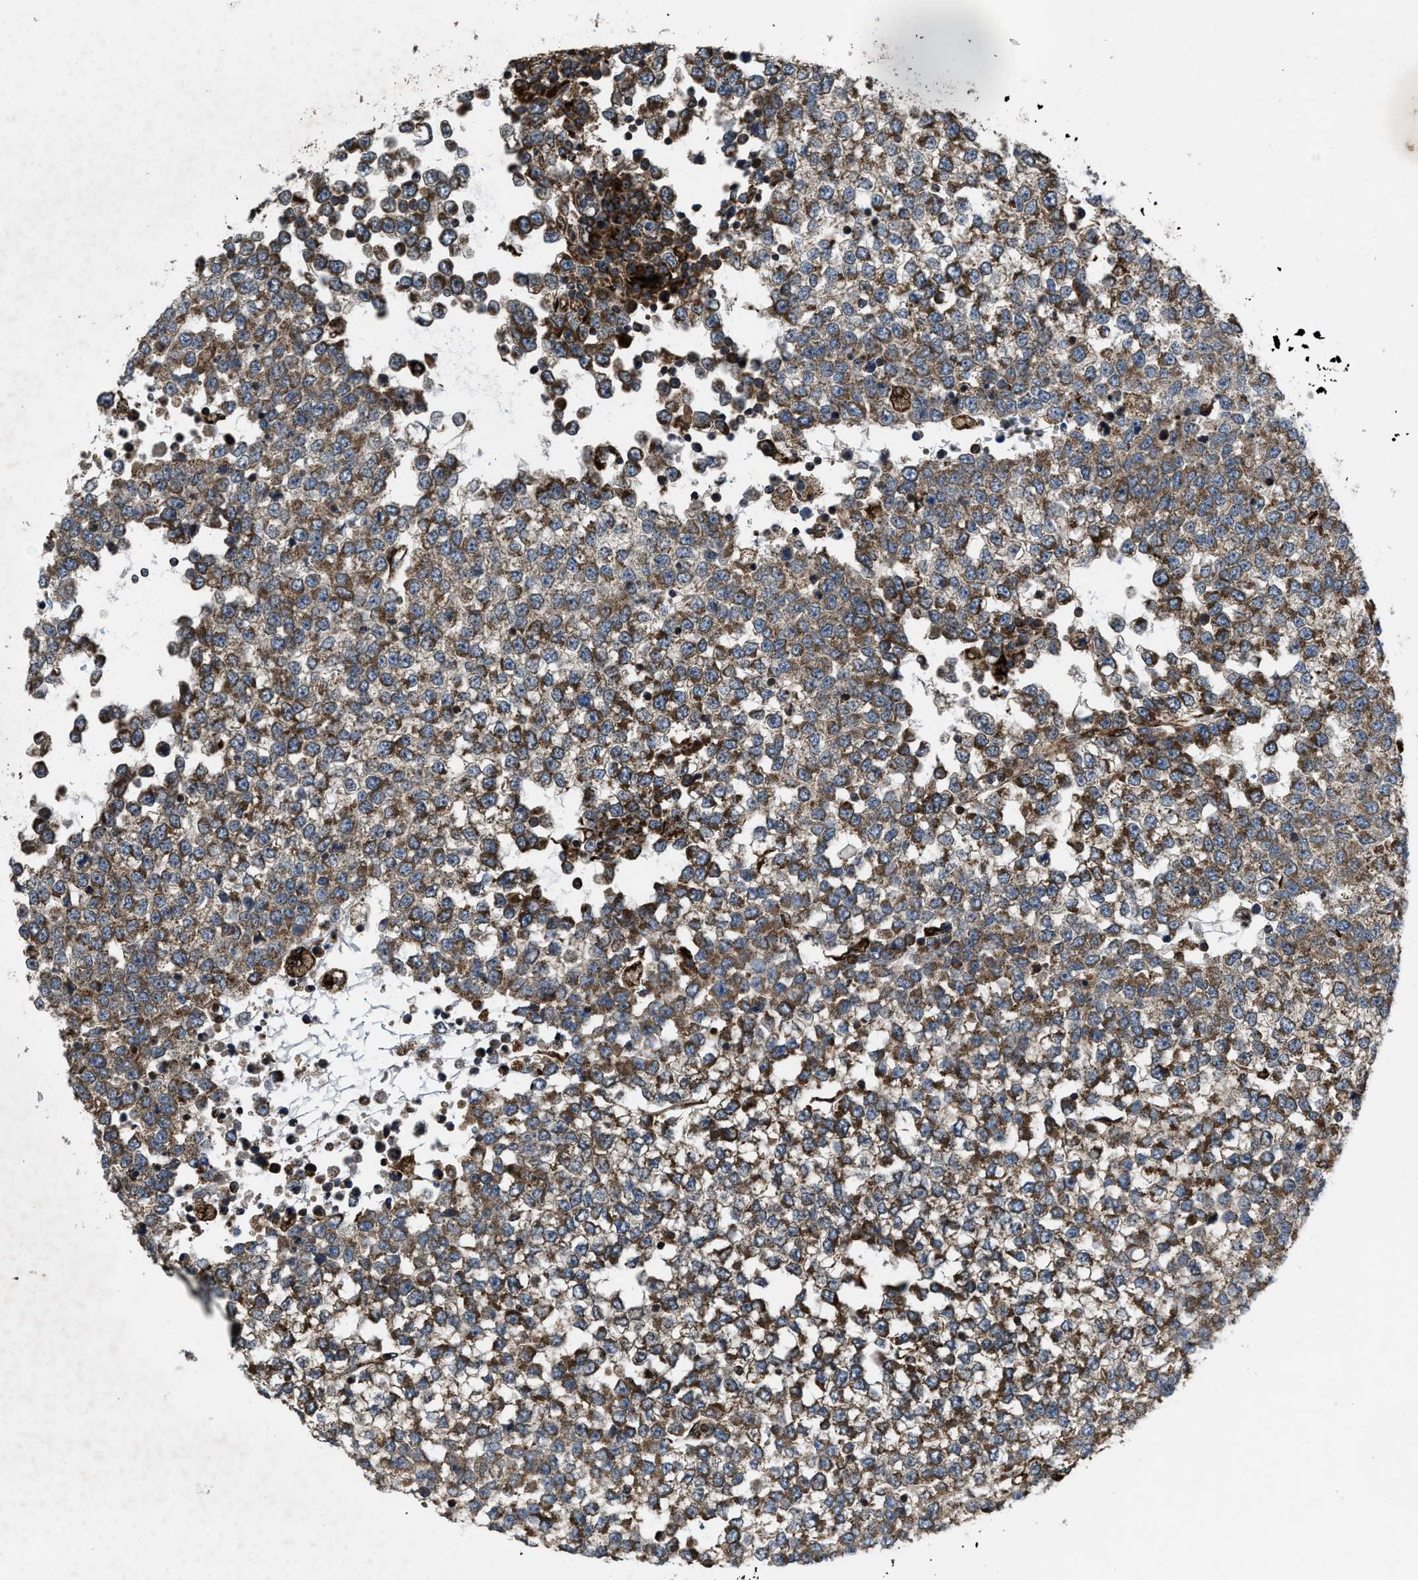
{"staining": {"intensity": "moderate", "quantity": ">75%", "location": "cytoplasmic/membranous"}, "tissue": "testis cancer", "cell_type": "Tumor cells", "image_type": "cancer", "snomed": [{"axis": "morphology", "description": "Seminoma, NOS"}, {"axis": "topography", "description": "Testis"}], "caption": "Testis seminoma stained with DAB immunohistochemistry (IHC) shows medium levels of moderate cytoplasmic/membranous positivity in approximately >75% of tumor cells. The staining is performed using DAB brown chromogen to label protein expression. The nuclei are counter-stained blue using hematoxylin.", "gene": "PER3", "patient": {"sex": "male", "age": 65}}